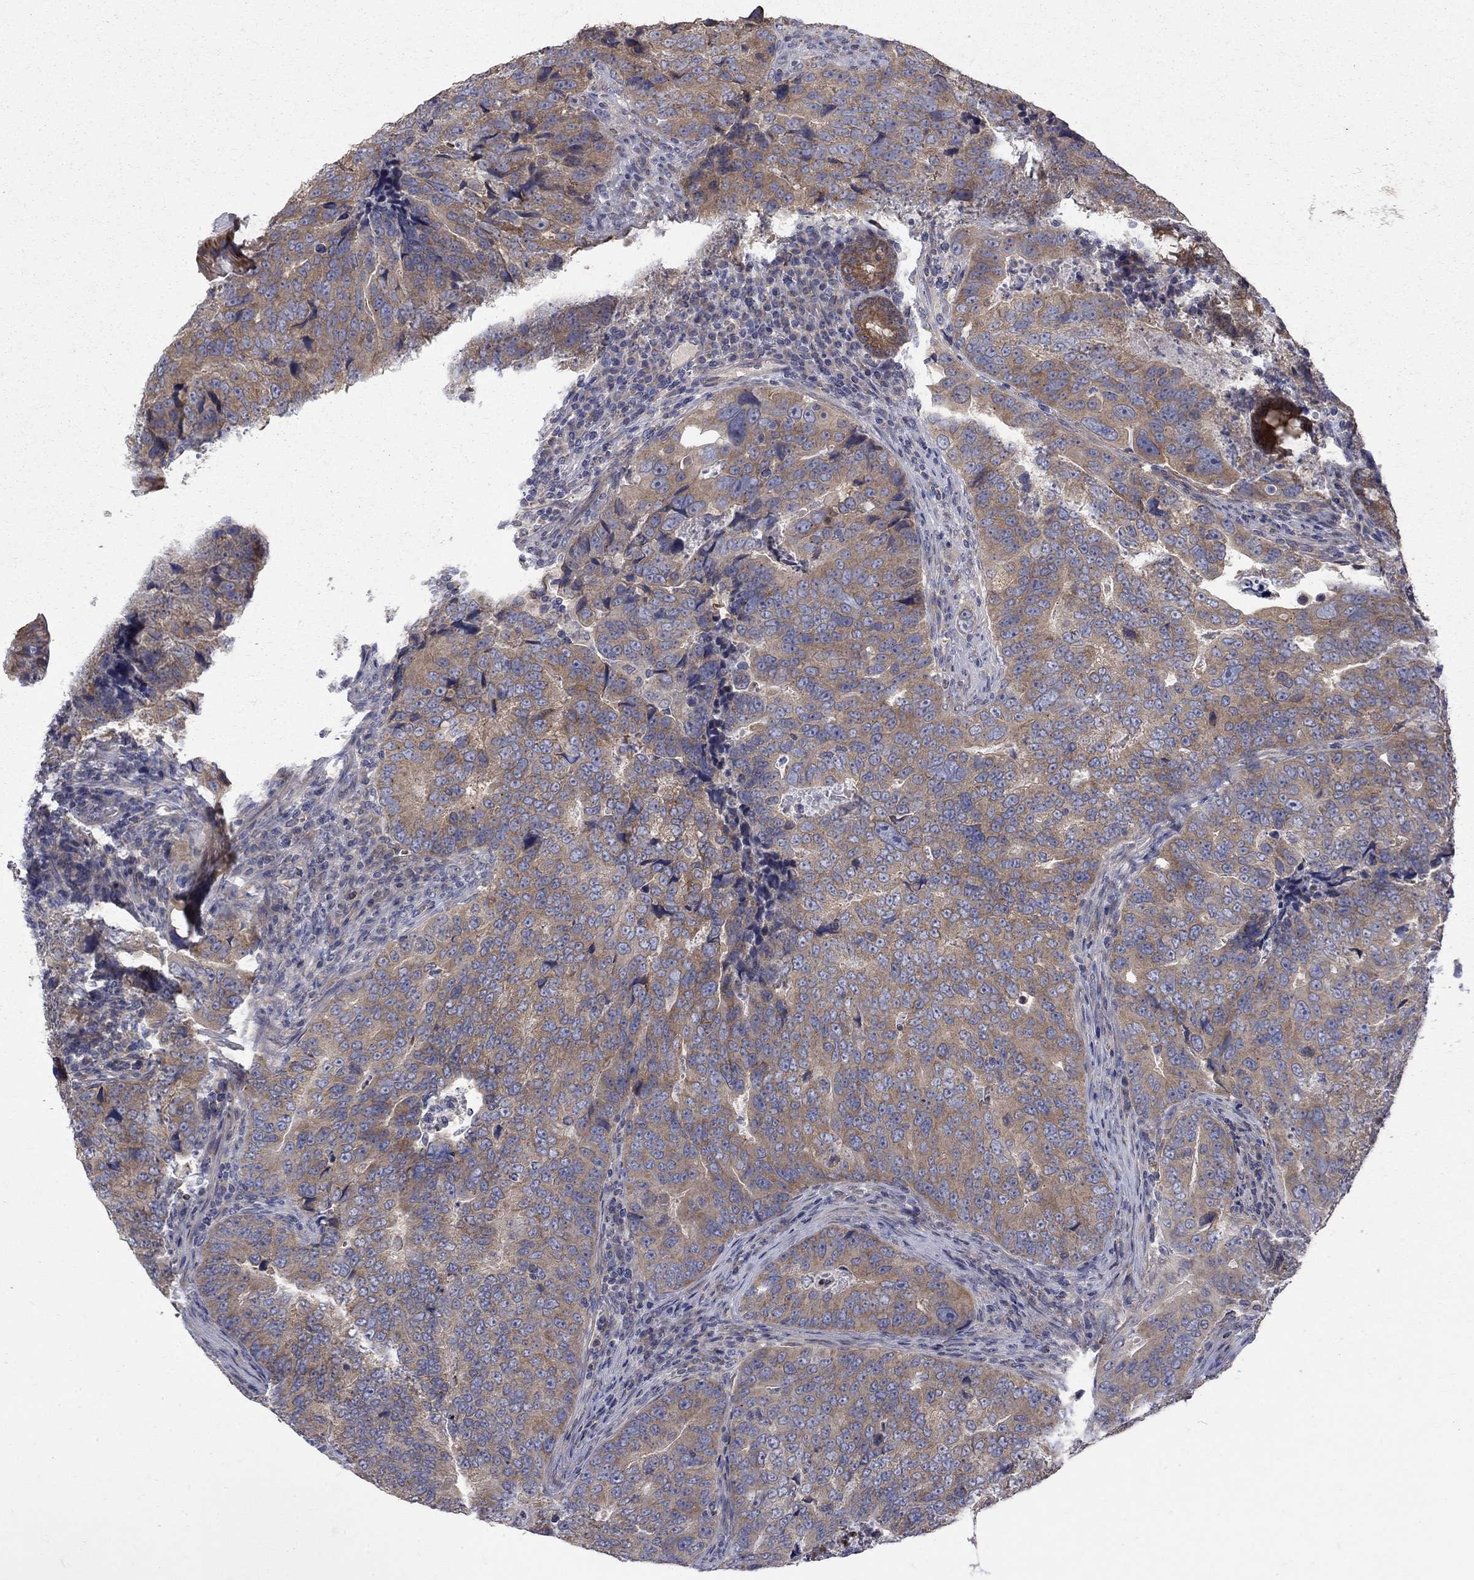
{"staining": {"intensity": "moderate", "quantity": "25%-75%", "location": "cytoplasmic/membranous"}, "tissue": "colorectal cancer", "cell_type": "Tumor cells", "image_type": "cancer", "snomed": [{"axis": "morphology", "description": "Adenocarcinoma, NOS"}, {"axis": "topography", "description": "Colon"}], "caption": "This histopathology image displays colorectal adenocarcinoma stained with IHC to label a protein in brown. The cytoplasmic/membranous of tumor cells show moderate positivity for the protein. Nuclei are counter-stained blue.", "gene": "SH2B1", "patient": {"sex": "female", "age": 72}}